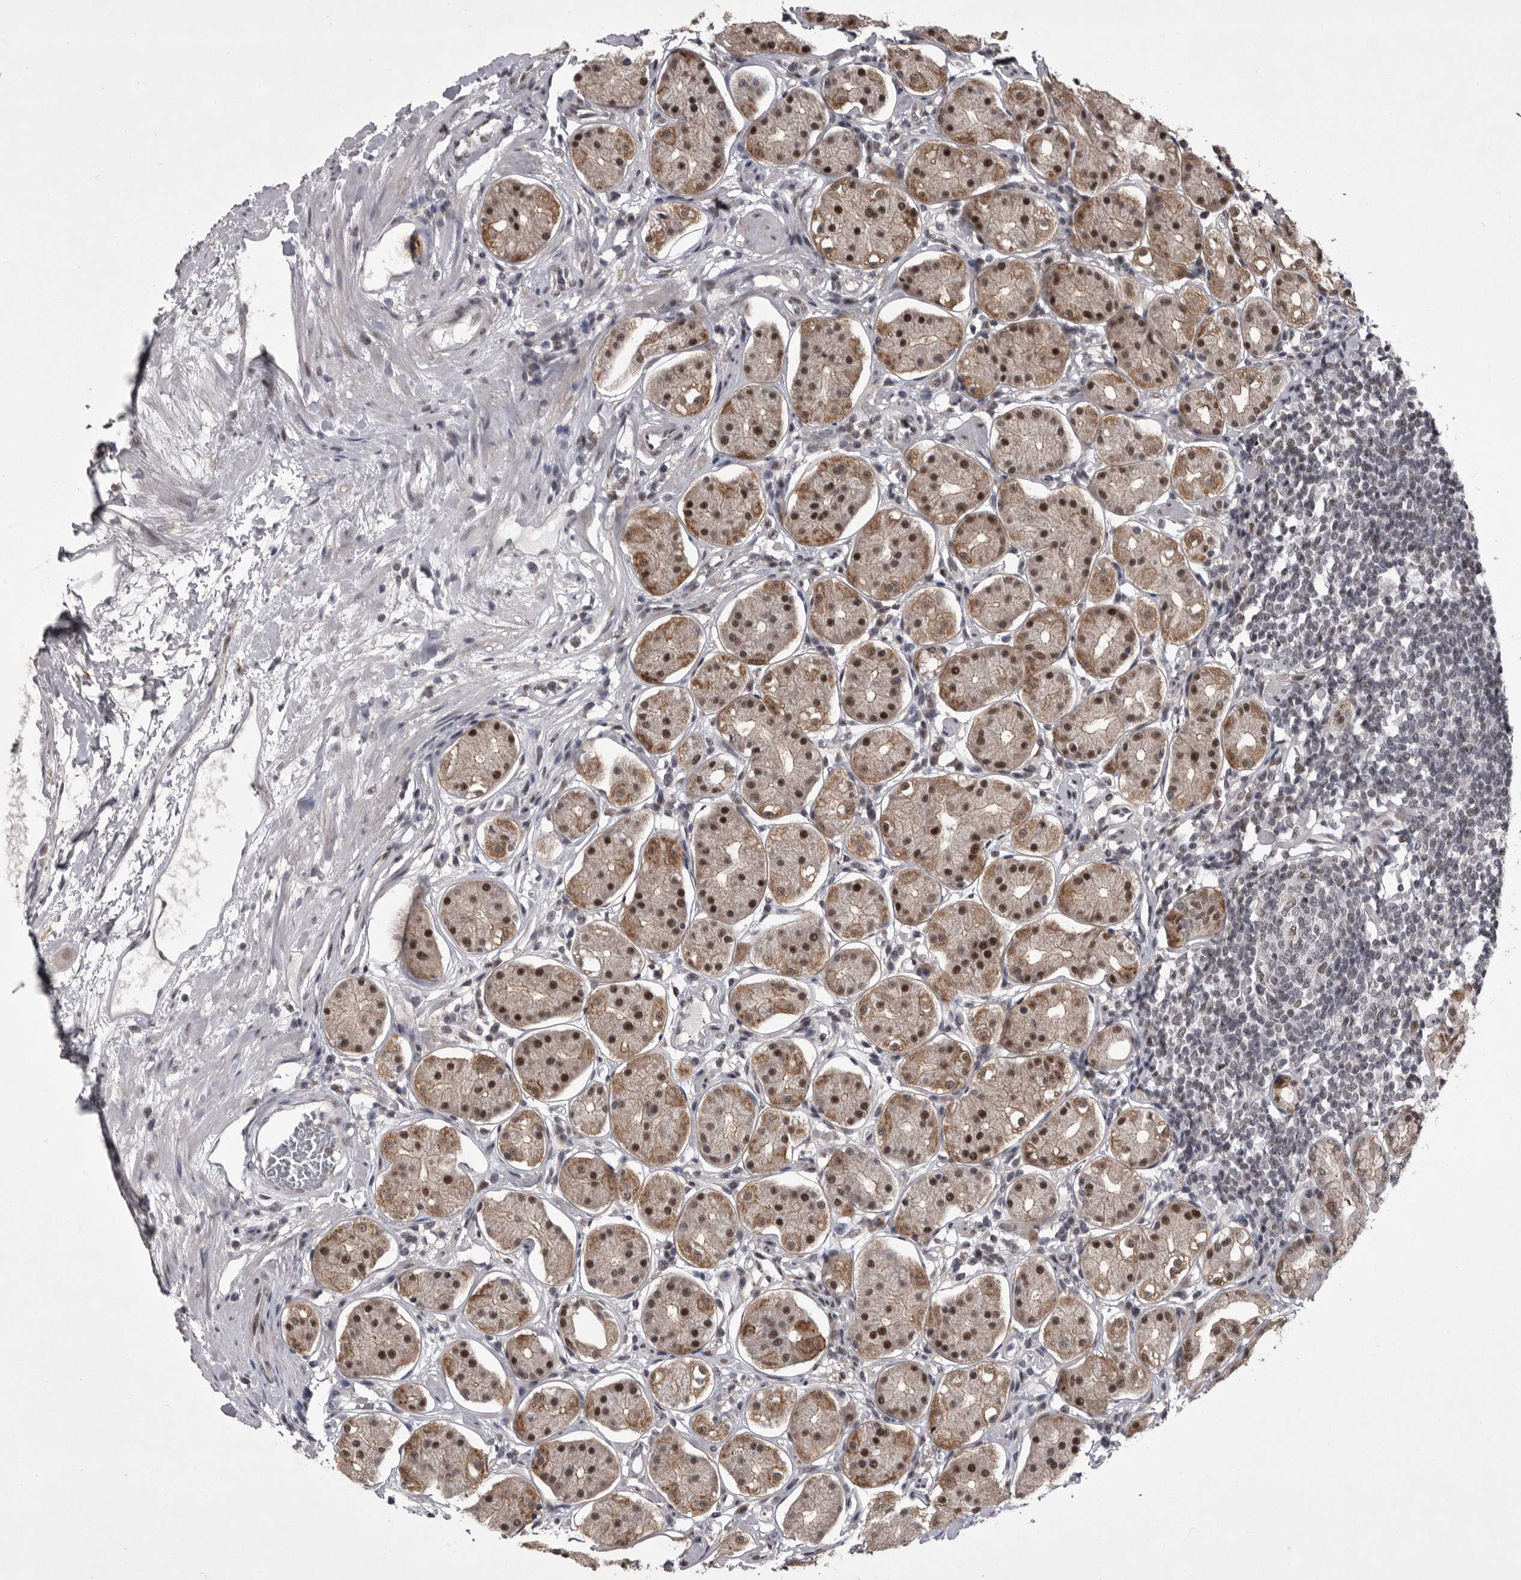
{"staining": {"intensity": "moderate", "quantity": ">75%", "location": "cytoplasmic/membranous,nuclear"}, "tissue": "stomach", "cell_type": "Glandular cells", "image_type": "normal", "snomed": [{"axis": "morphology", "description": "Normal tissue, NOS"}, {"axis": "topography", "description": "Stomach"}, {"axis": "topography", "description": "Stomach, lower"}], "caption": "Immunohistochemistry (IHC) (DAB) staining of normal human stomach displays moderate cytoplasmic/membranous,nuclear protein staining in about >75% of glandular cells.", "gene": "PRPF3", "patient": {"sex": "female", "age": 56}}